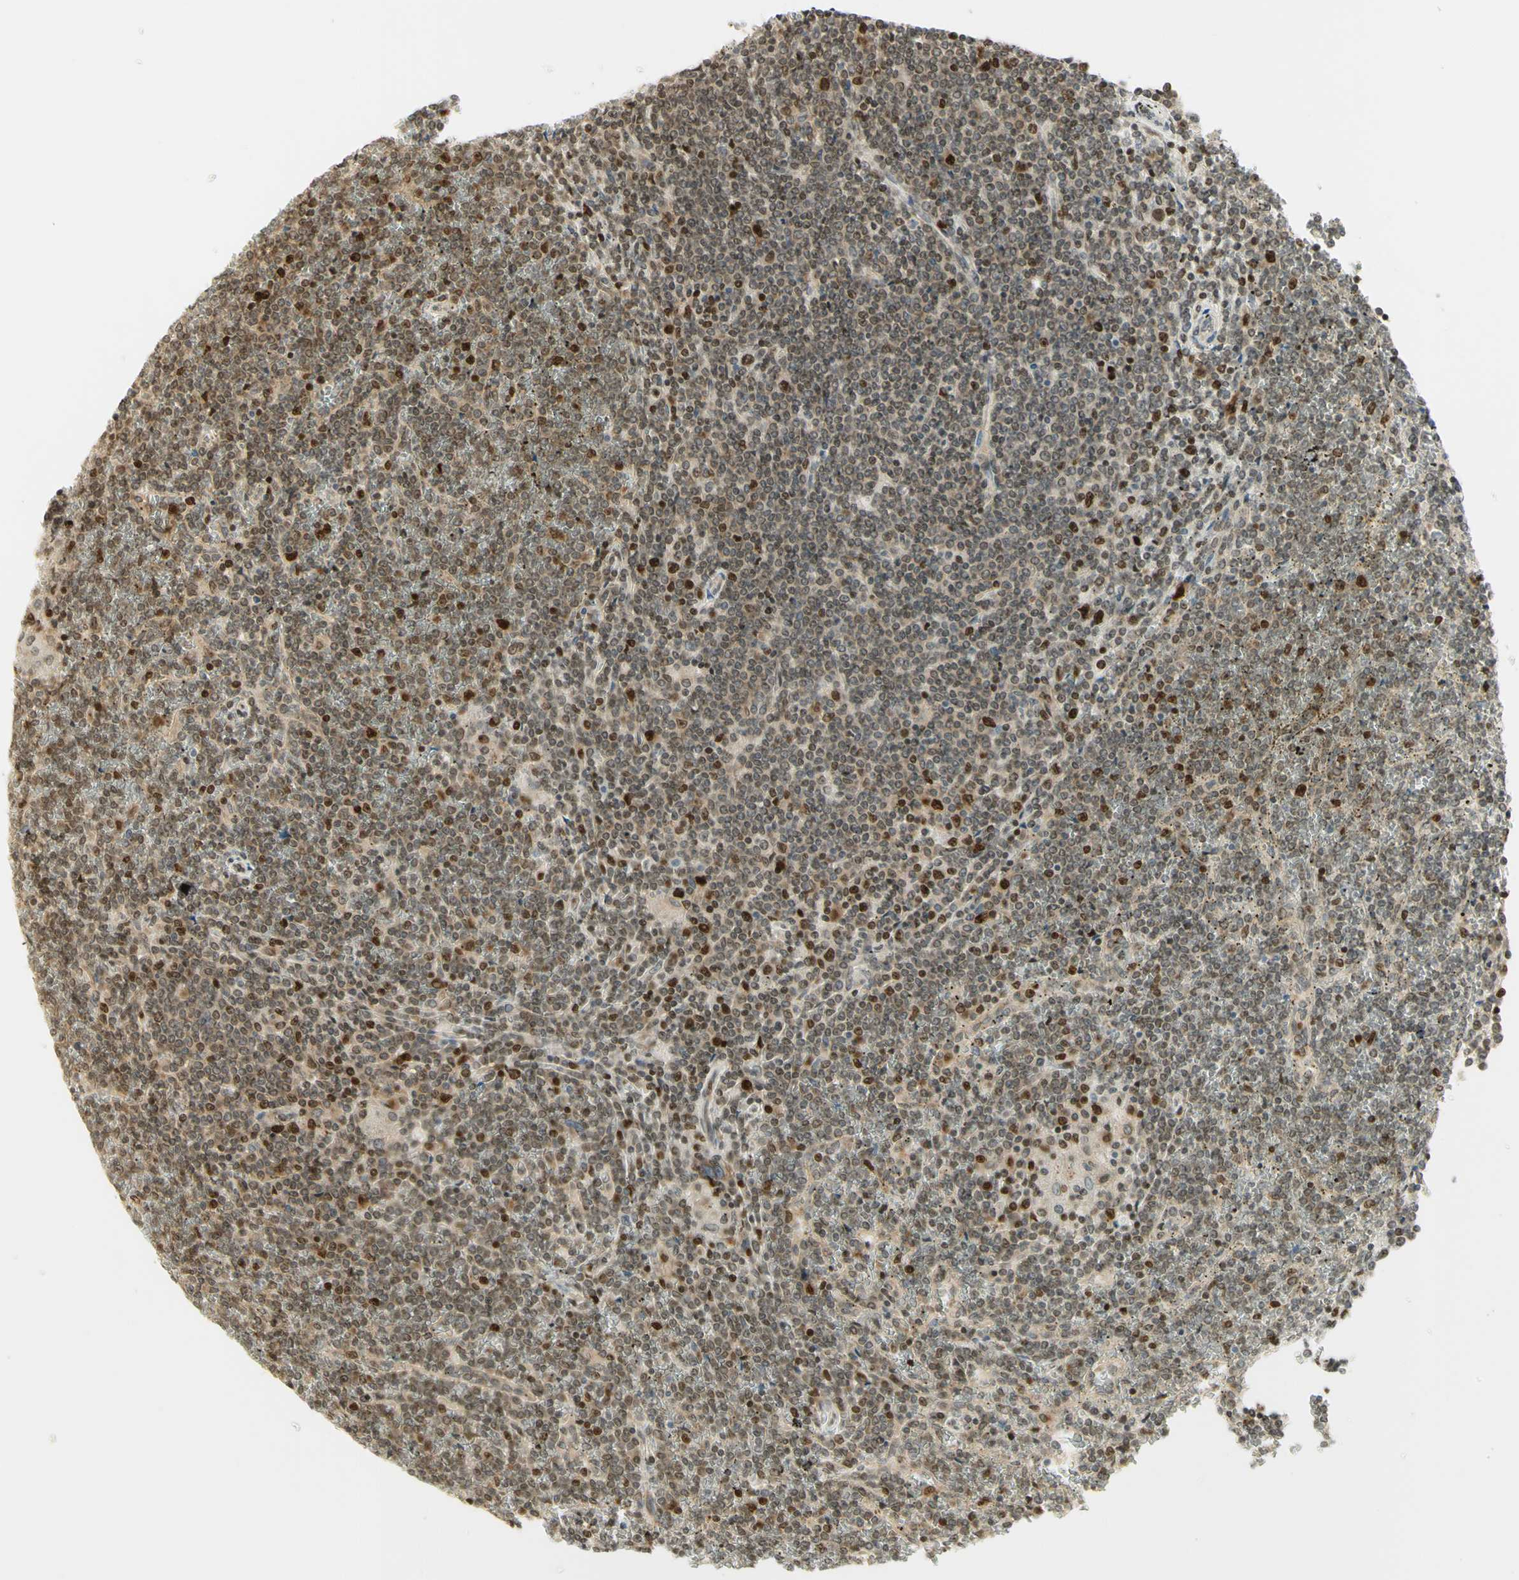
{"staining": {"intensity": "strong", "quantity": "<25%", "location": "cytoplasmic/membranous,nuclear"}, "tissue": "lymphoma", "cell_type": "Tumor cells", "image_type": "cancer", "snomed": [{"axis": "morphology", "description": "Malignant lymphoma, non-Hodgkin's type, Low grade"}, {"axis": "topography", "description": "Spleen"}], "caption": "A brown stain shows strong cytoplasmic/membranous and nuclear positivity of a protein in lymphoma tumor cells.", "gene": "KIF11", "patient": {"sex": "female", "age": 19}}